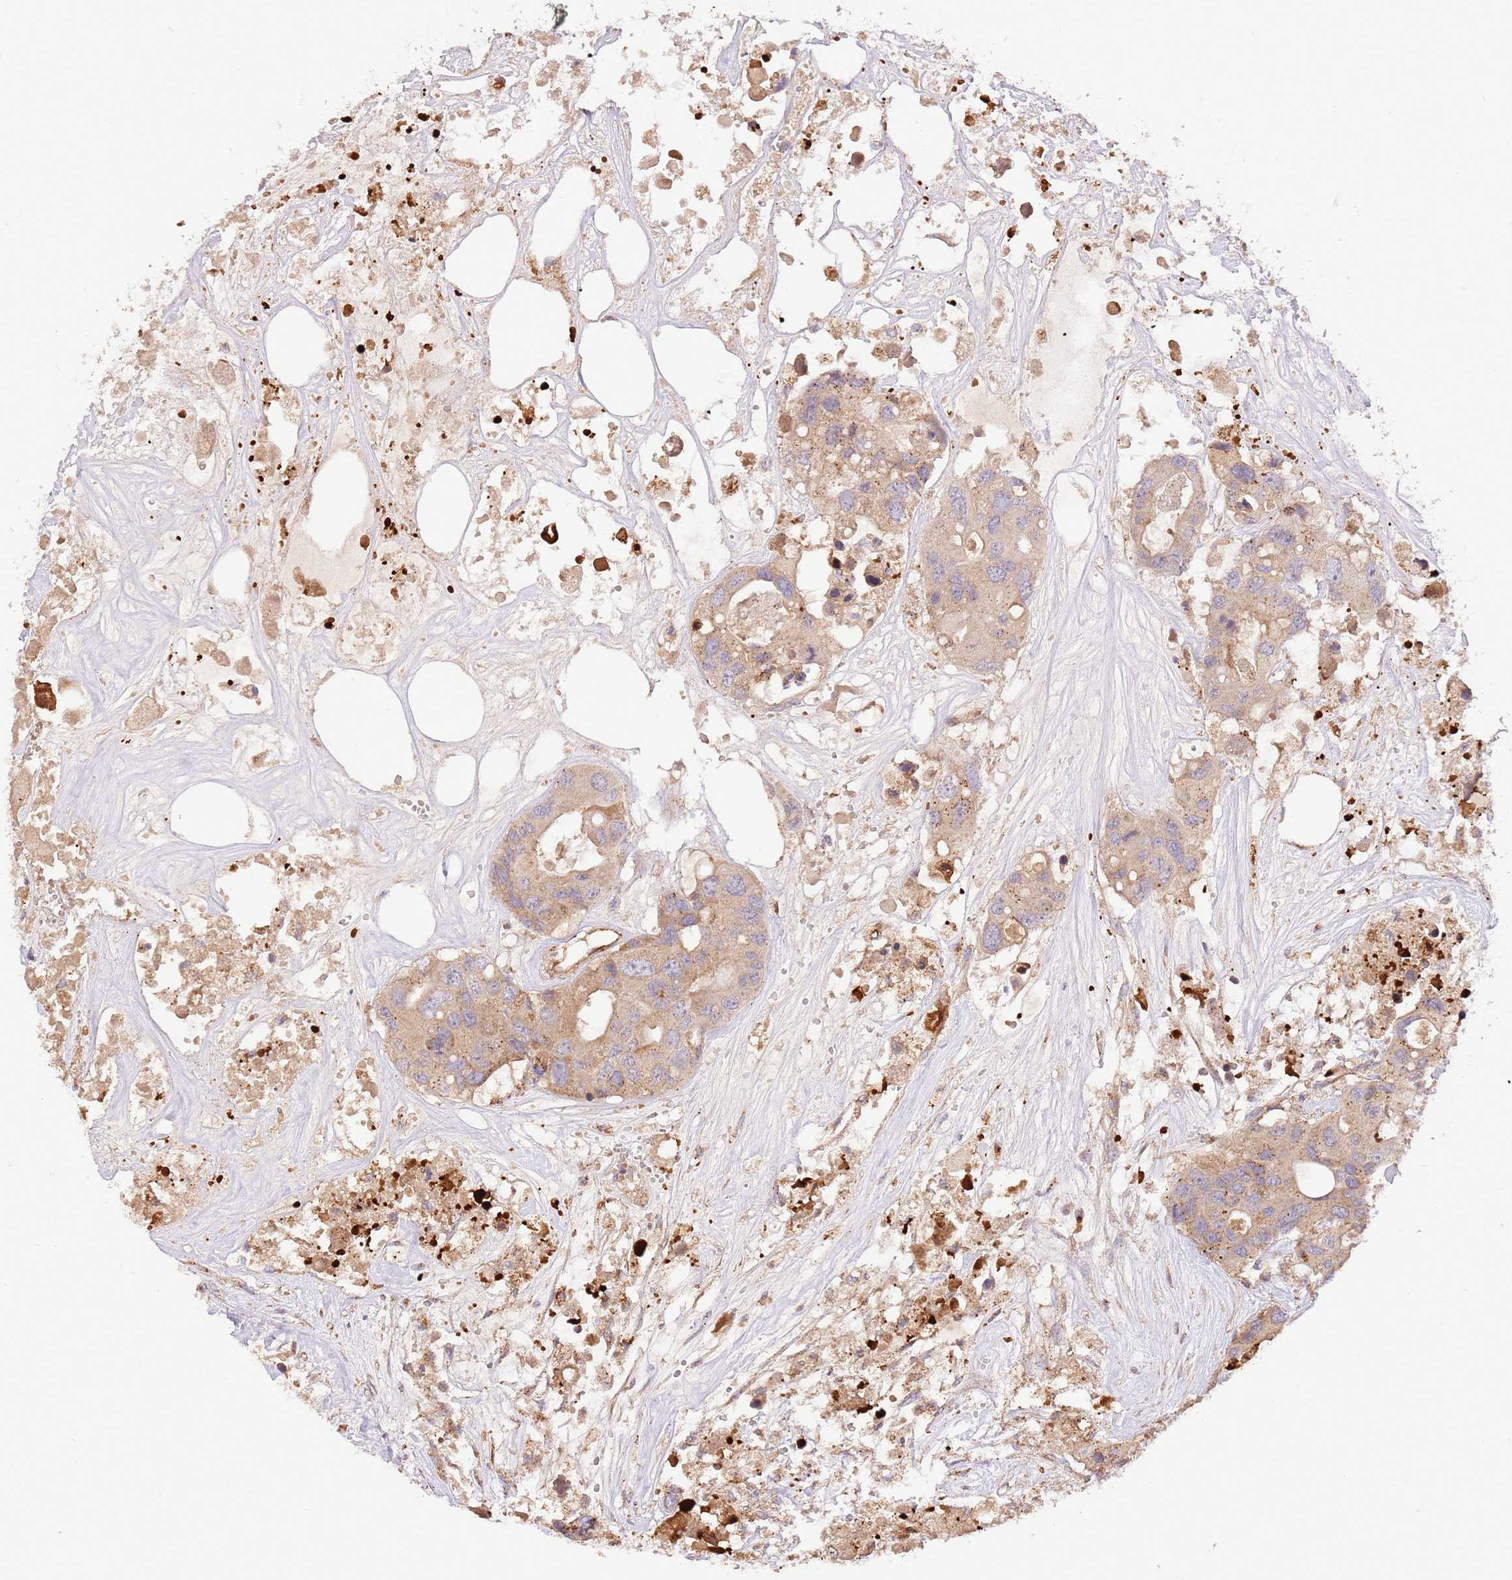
{"staining": {"intensity": "weak", "quantity": ">75%", "location": "cytoplasmic/membranous"}, "tissue": "colorectal cancer", "cell_type": "Tumor cells", "image_type": "cancer", "snomed": [{"axis": "morphology", "description": "Adenocarcinoma, NOS"}, {"axis": "topography", "description": "Colon"}], "caption": "Immunohistochemical staining of colorectal cancer (adenocarcinoma) exhibits low levels of weak cytoplasmic/membranous positivity in approximately >75% of tumor cells.", "gene": "DOCK6", "patient": {"sex": "male", "age": 77}}